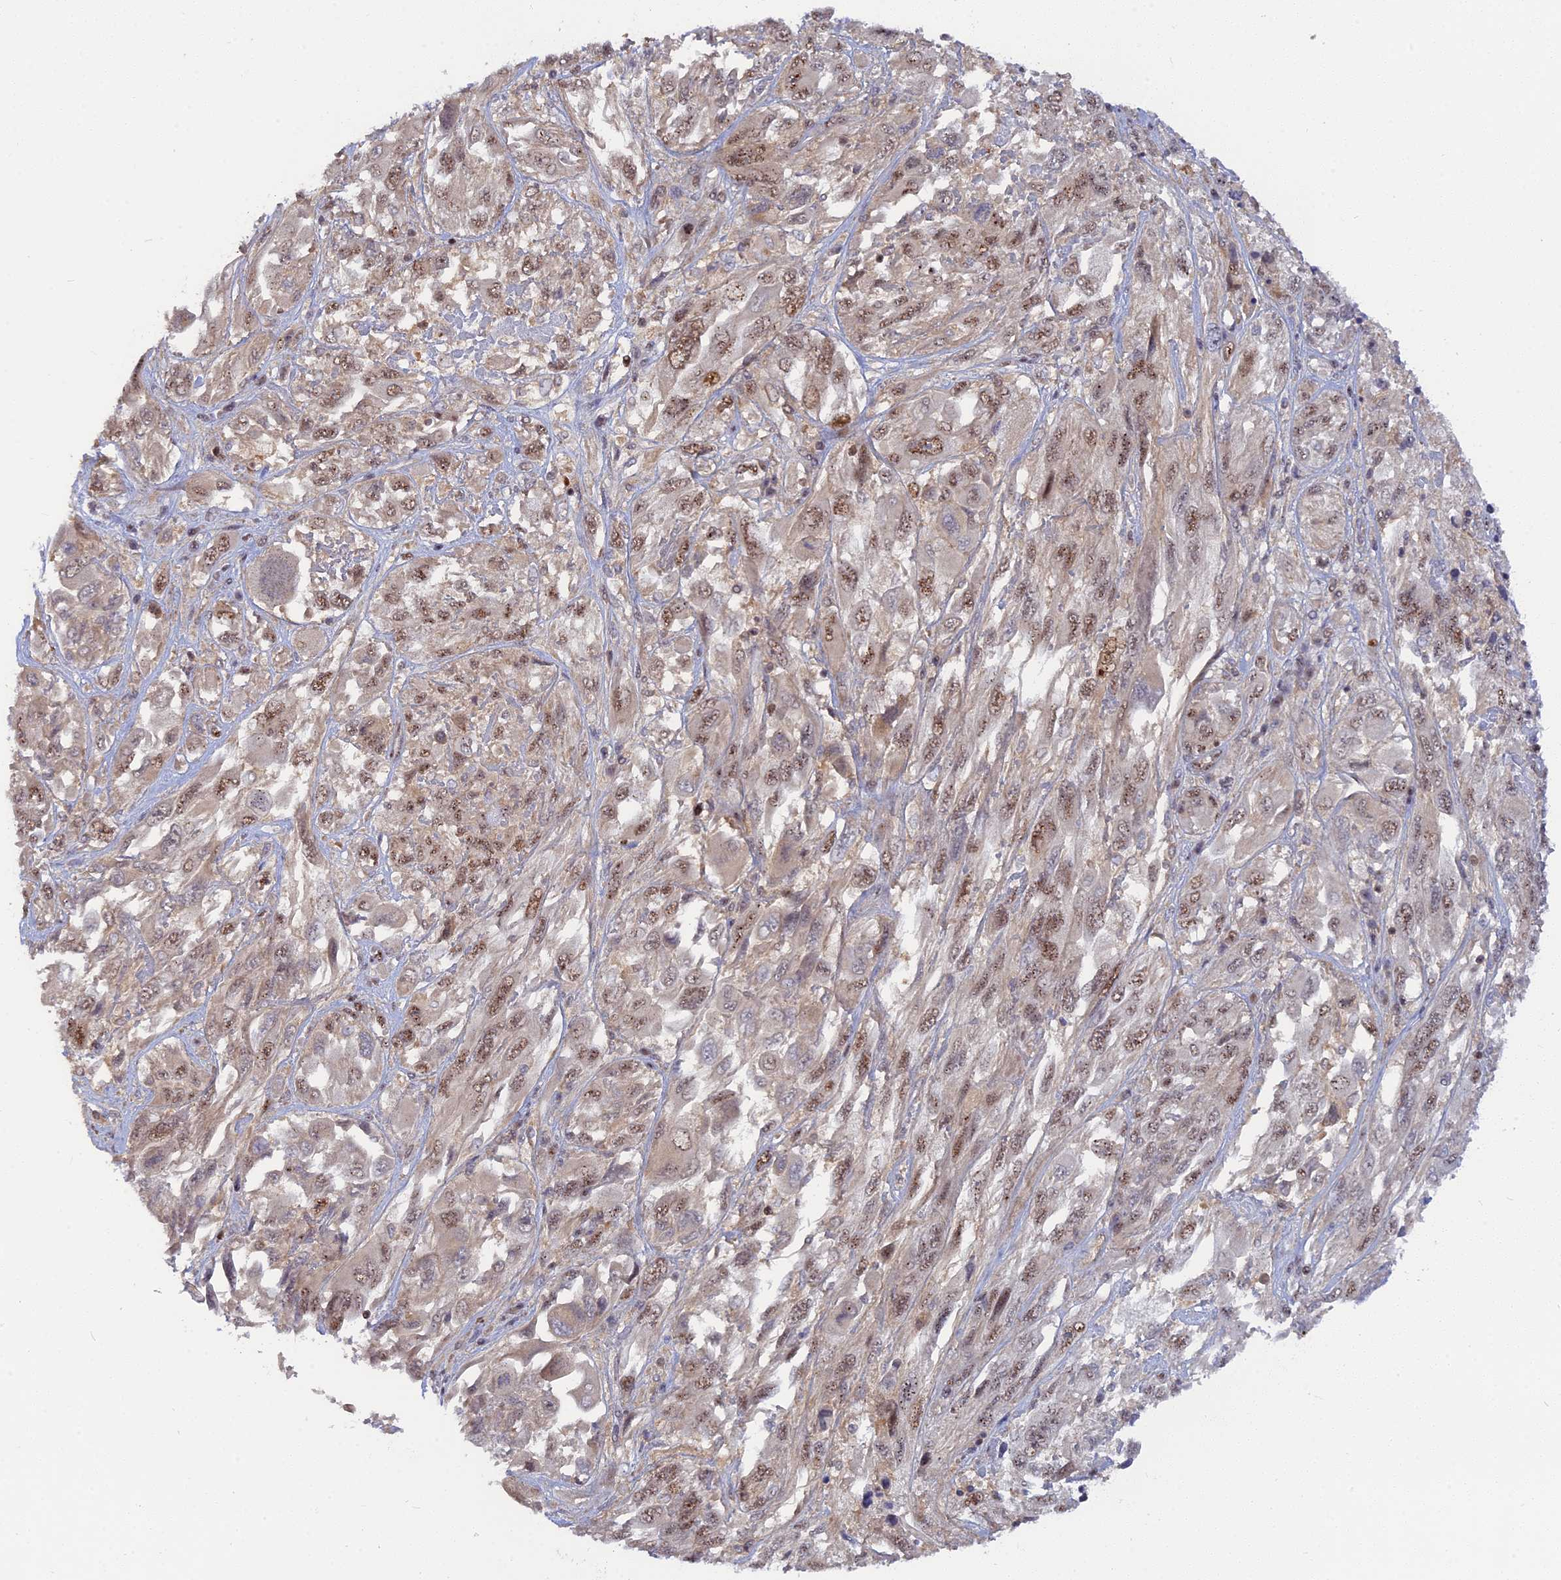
{"staining": {"intensity": "moderate", "quantity": ">75%", "location": "nuclear"}, "tissue": "melanoma", "cell_type": "Tumor cells", "image_type": "cancer", "snomed": [{"axis": "morphology", "description": "Malignant melanoma, NOS"}, {"axis": "topography", "description": "Skin"}], "caption": "Immunohistochemistry (IHC) photomicrograph of neoplastic tissue: melanoma stained using immunohistochemistry reveals medium levels of moderate protein expression localized specifically in the nuclear of tumor cells, appearing as a nuclear brown color.", "gene": "TAB1", "patient": {"sex": "female", "age": 91}}